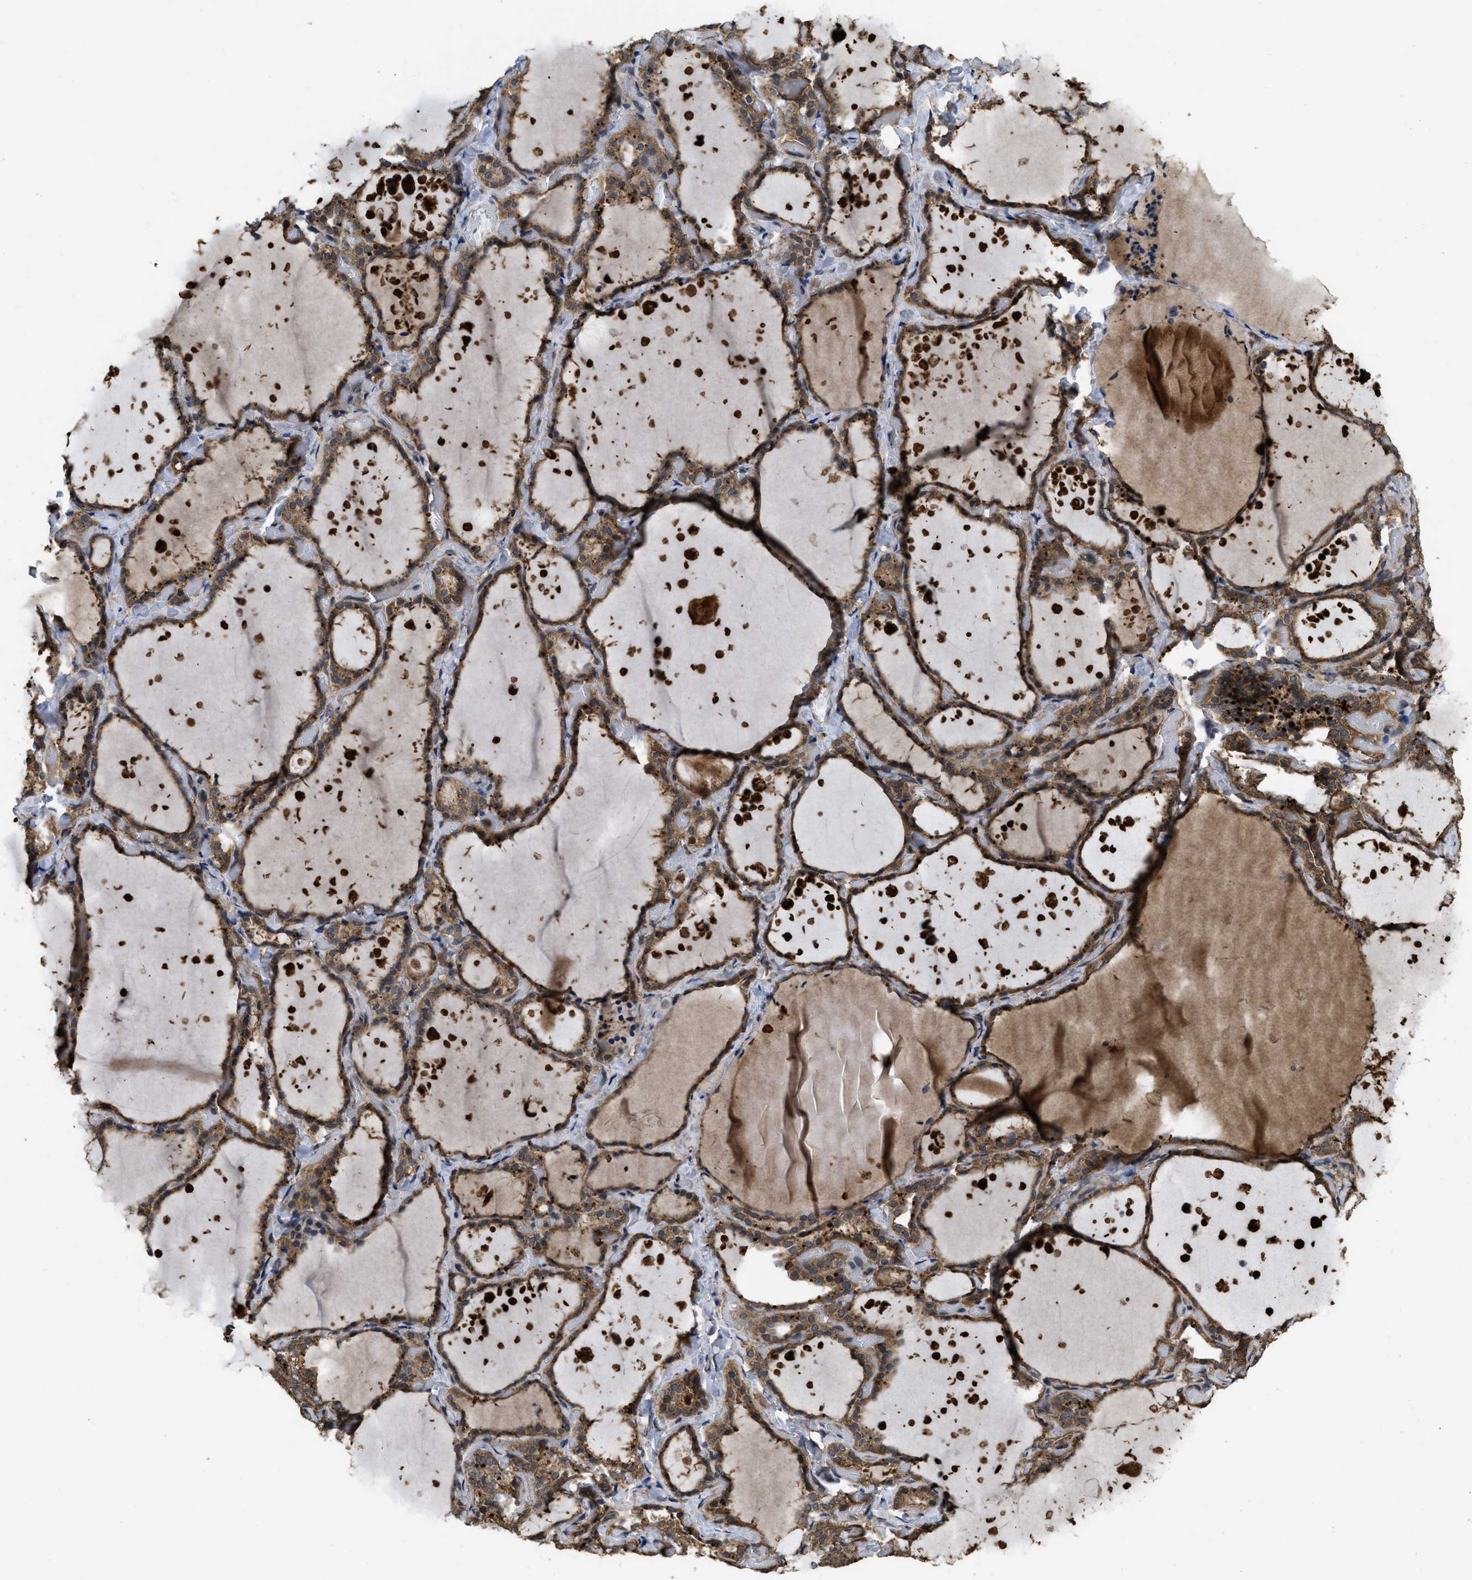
{"staining": {"intensity": "moderate", "quantity": ">75%", "location": "cytoplasmic/membranous"}, "tissue": "thyroid gland", "cell_type": "Glandular cells", "image_type": "normal", "snomed": [{"axis": "morphology", "description": "Normal tissue, NOS"}, {"axis": "topography", "description": "Thyroid gland"}], "caption": "Protein analysis of benign thyroid gland demonstrates moderate cytoplasmic/membranous expression in about >75% of glandular cells.", "gene": "FZD6", "patient": {"sex": "female", "age": 44}}